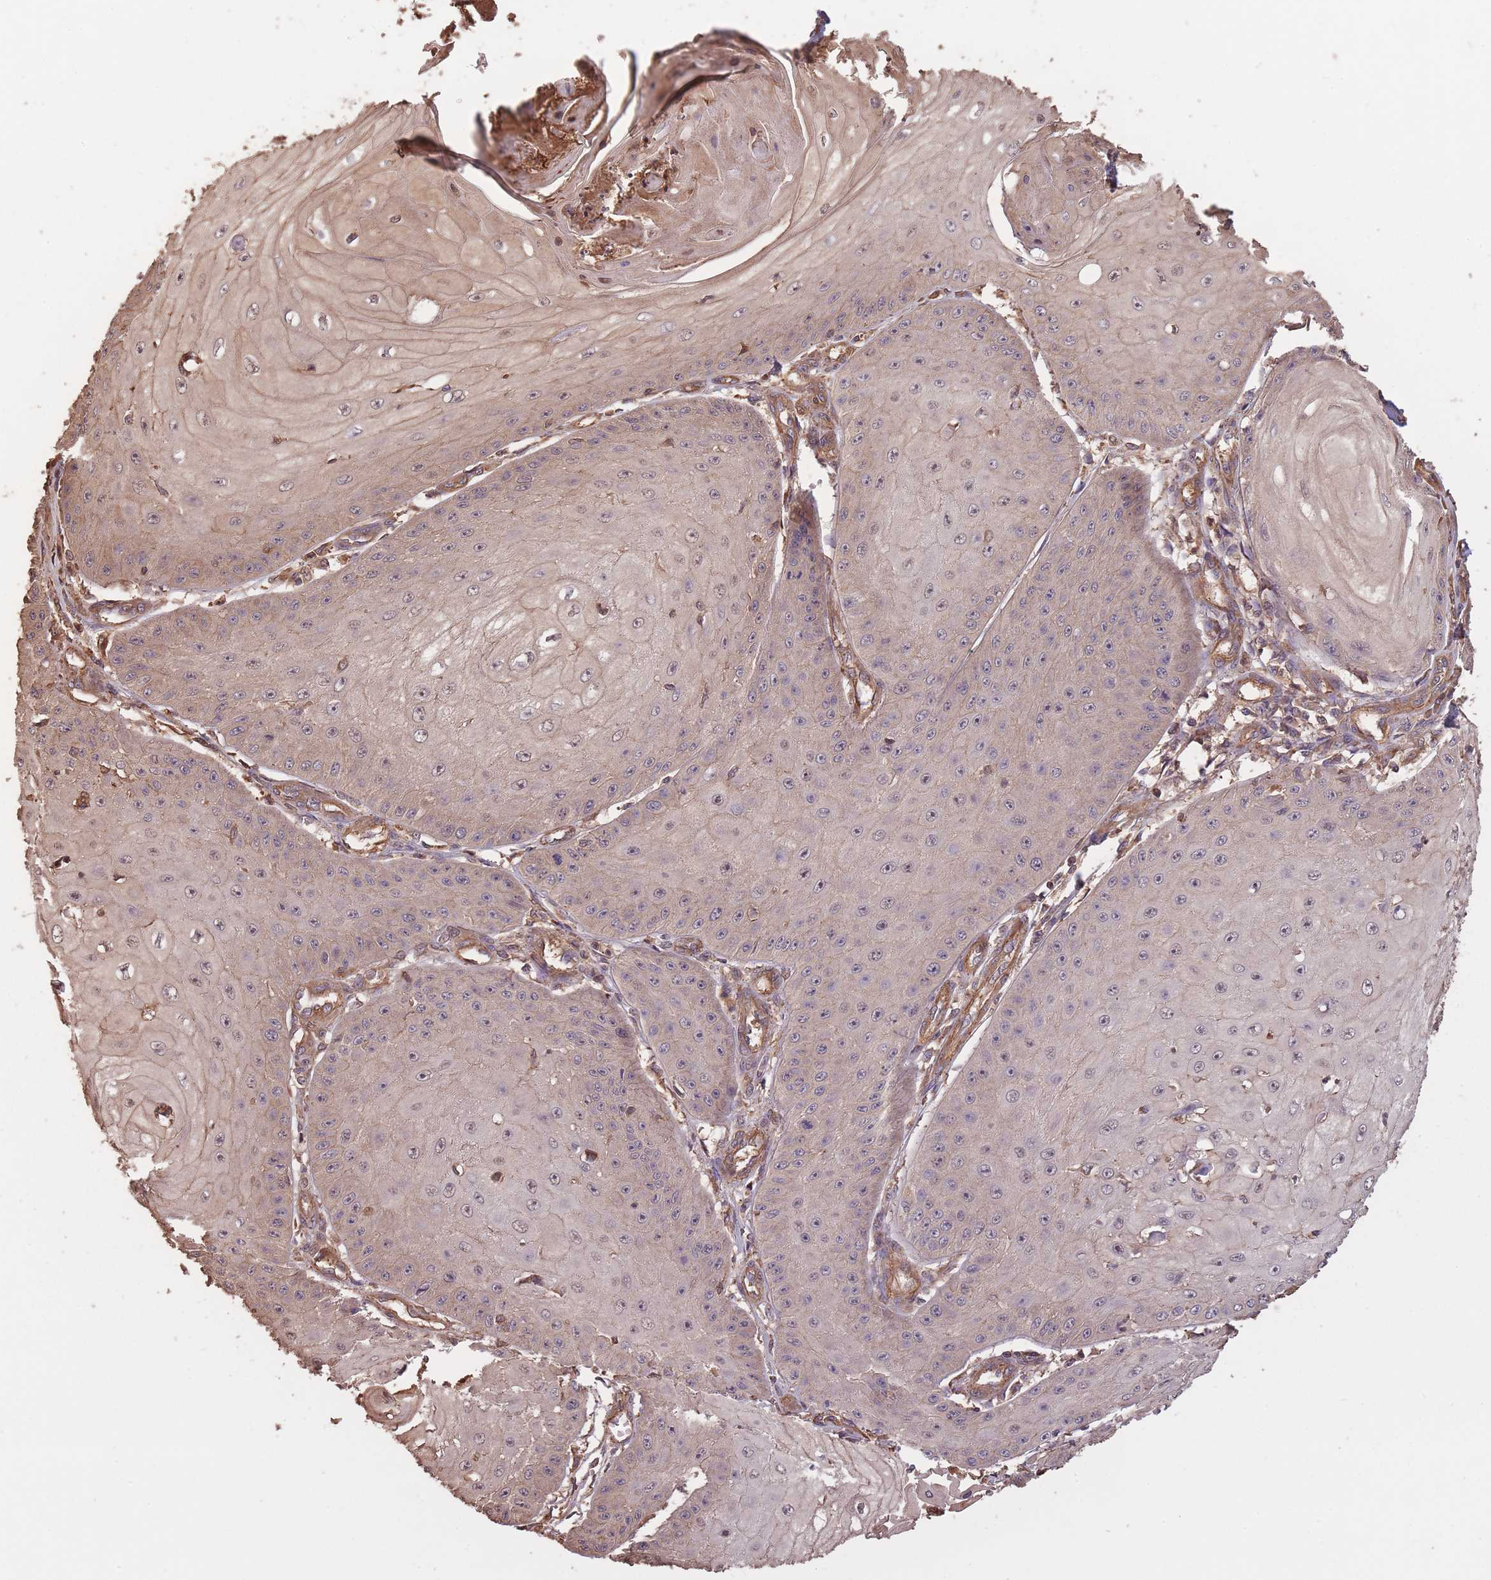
{"staining": {"intensity": "weak", "quantity": ">75%", "location": "cytoplasmic/membranous,nuclear"}, "tissue": "skin cancer", "cell_type": "Tumor cells", "image_type": "cancer", "snomed": [{"axis": "morphology", "description": "Squamous cell carcinoma, NOS"}, {"axis": "topography", "description": "Skin"}], "caption": "DAB (3,3'-diaminobenzidine) immunohistochemical staining of skin cancer (squamous cell carcinoma) displays weak cytoplasmic/membranous and nuclear protein expression in approximately >75% of tumor cells.", "gene": "ARMH3", "patient": {"sex": "male", "age": 70}}